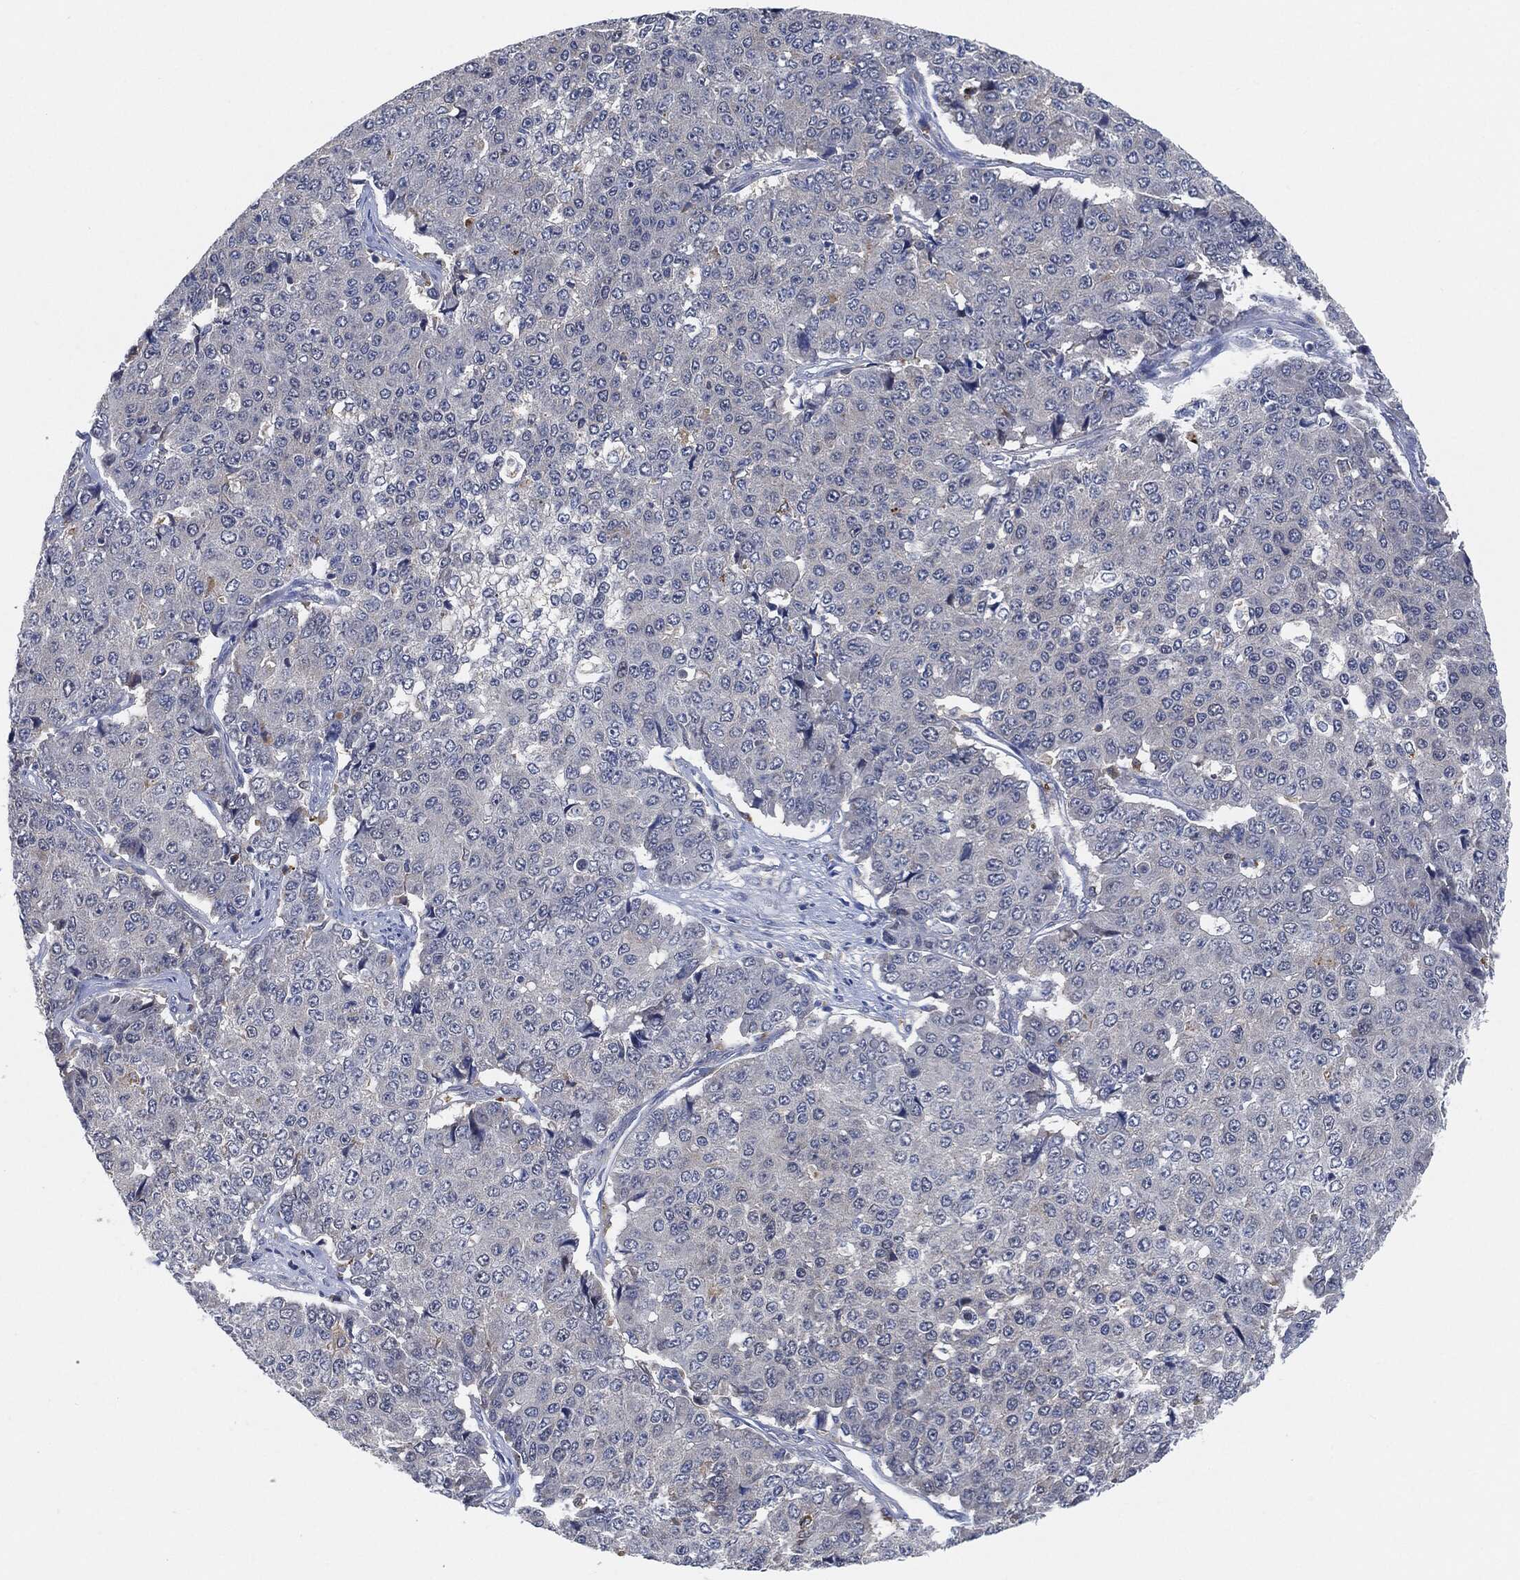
{"staining": {"intensity": "negative", "quantity": "none", "location": "none"}, "tissue": "pancreatic cancer", "cell_type": "Tumor cells", "image_type": "cancer", "snomed": [{"axis": "morphology", "description": "Normal tissue, NOS"}, {"axis": "morphology", "description": "Adenocarcinoma, NOS"}, {"axis": "topography", "description": "Pancreas"}, {"axis": "topography", "description": "Duodenum"}], "caption": "A micrograph of human pancreatic cancer is negative for staining in tumor cells.", "gene": "VSIG4", "patient": {"sex": "male", "age": 50}}